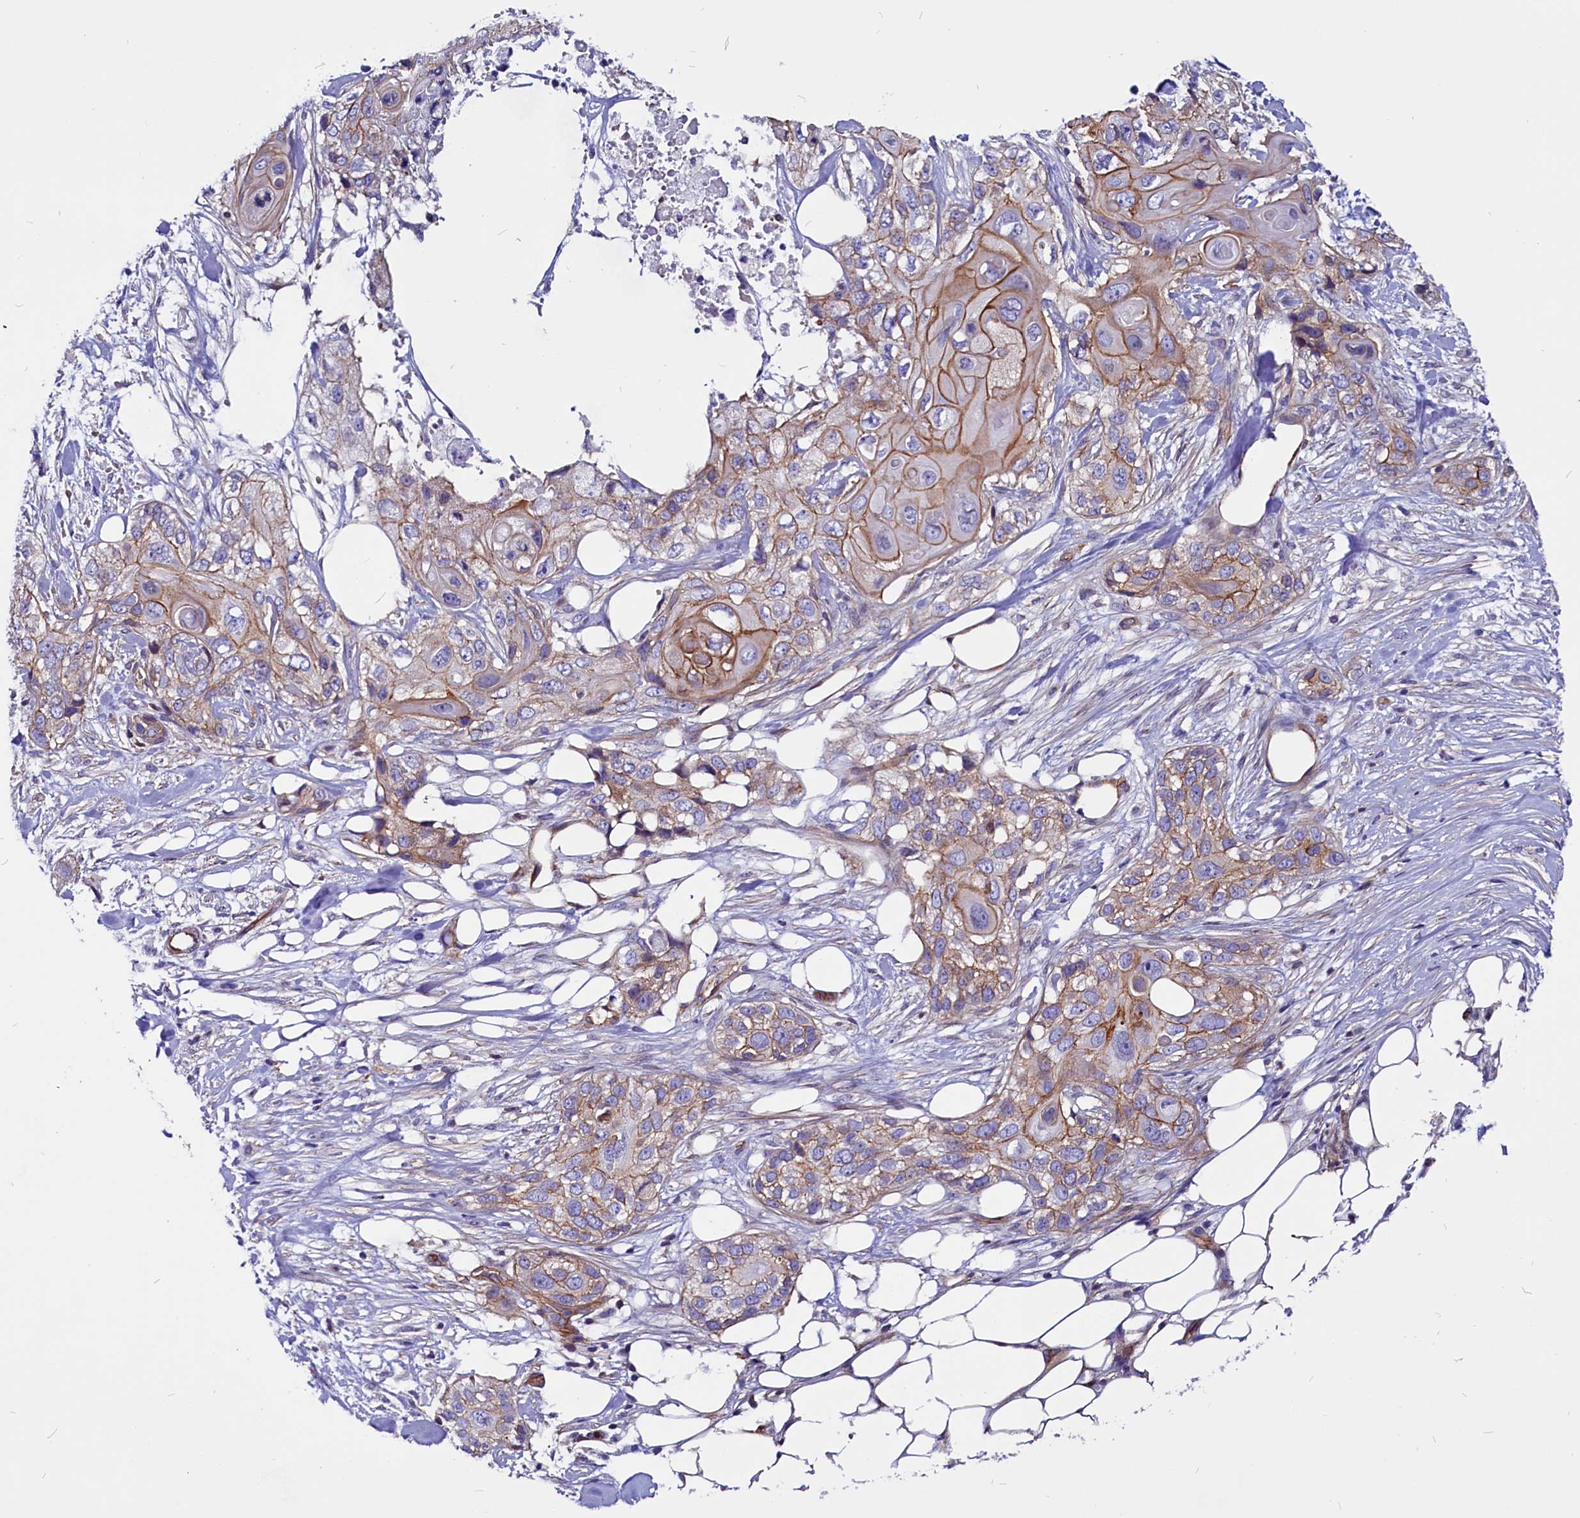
{"staining": {"intensity": "moderate", "quantity": "25%-75%", "location": "cytoplasmic/membranous"}, "tissue": "skin cancer", "cell_type": "Tumor cells", "image_type": "cancer", "snomed": [{"axis": "morphology", "description": "Normal tissue, NOS"}, {"axis": "morphology", "description": "Squamous cell carcinoma, NOS"}, {"axis": "topography", "description": "Skin"}], "caption": "A high-resolution micrograph shows immunohistochemistry staining of skin cancer, which shows moderate cytoplasmic/membranous staining in approximately 25%-75% of tumor cells. (IHC, brightfield microscopy, high magnification).", "gene": "ZNF749", "patient": {"sex": "male", "age": 72}}